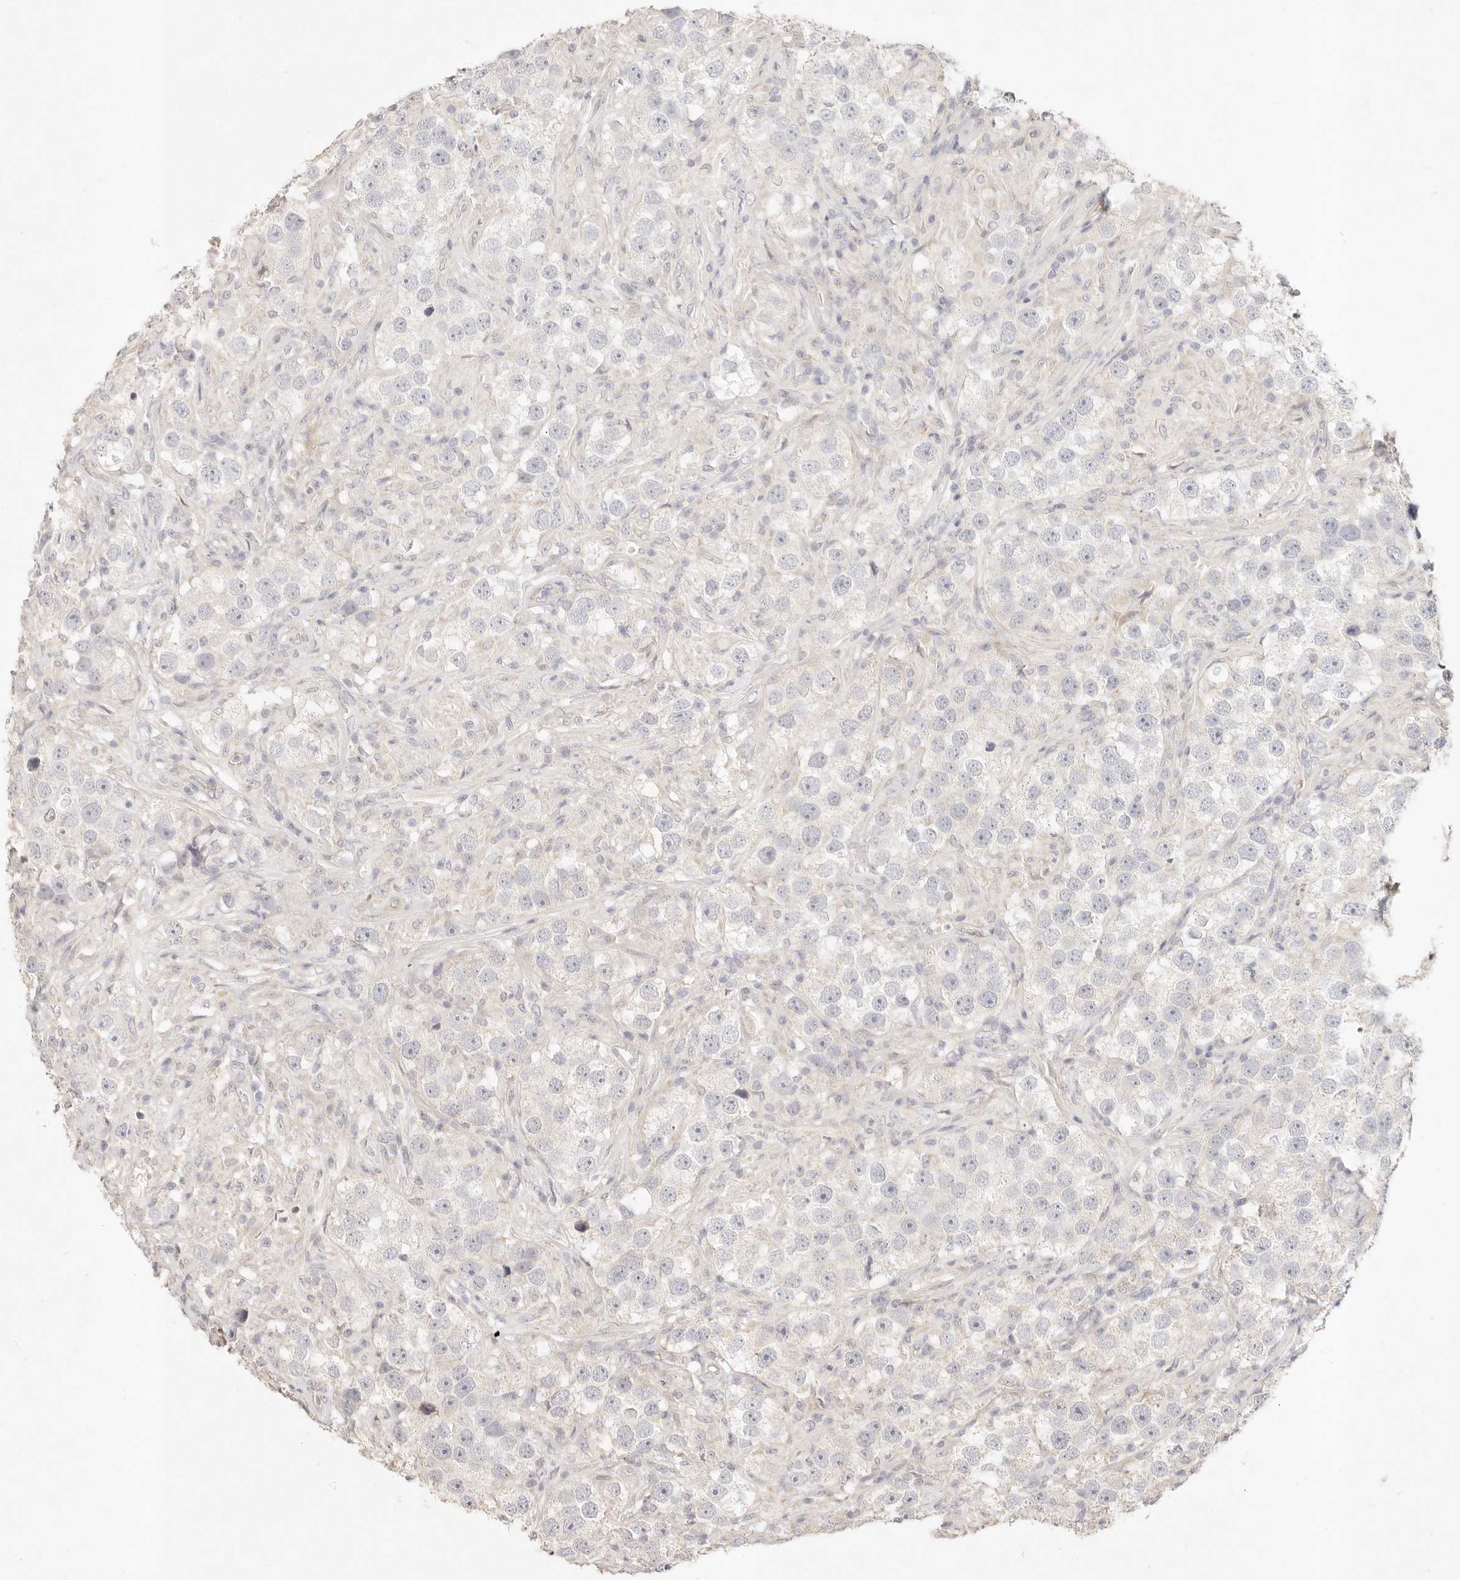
{"staining": {"intensity": "negative", "quantity": "none", "location": "none"}, "tissue": "testis cancer", "cell_type": "Tumor cells", "image_type": "cancer", "snomed": [{"axis": "morphology", "description": "Seminoma, NOS"}, {"axis": "topography", "description": "Testis"}], "caption": "Photomicrograph shows no significant protein expression in tumor cells of testis seminoma.", "gene": "GPR156", "patient": {"sex": "male", "age": 49}}